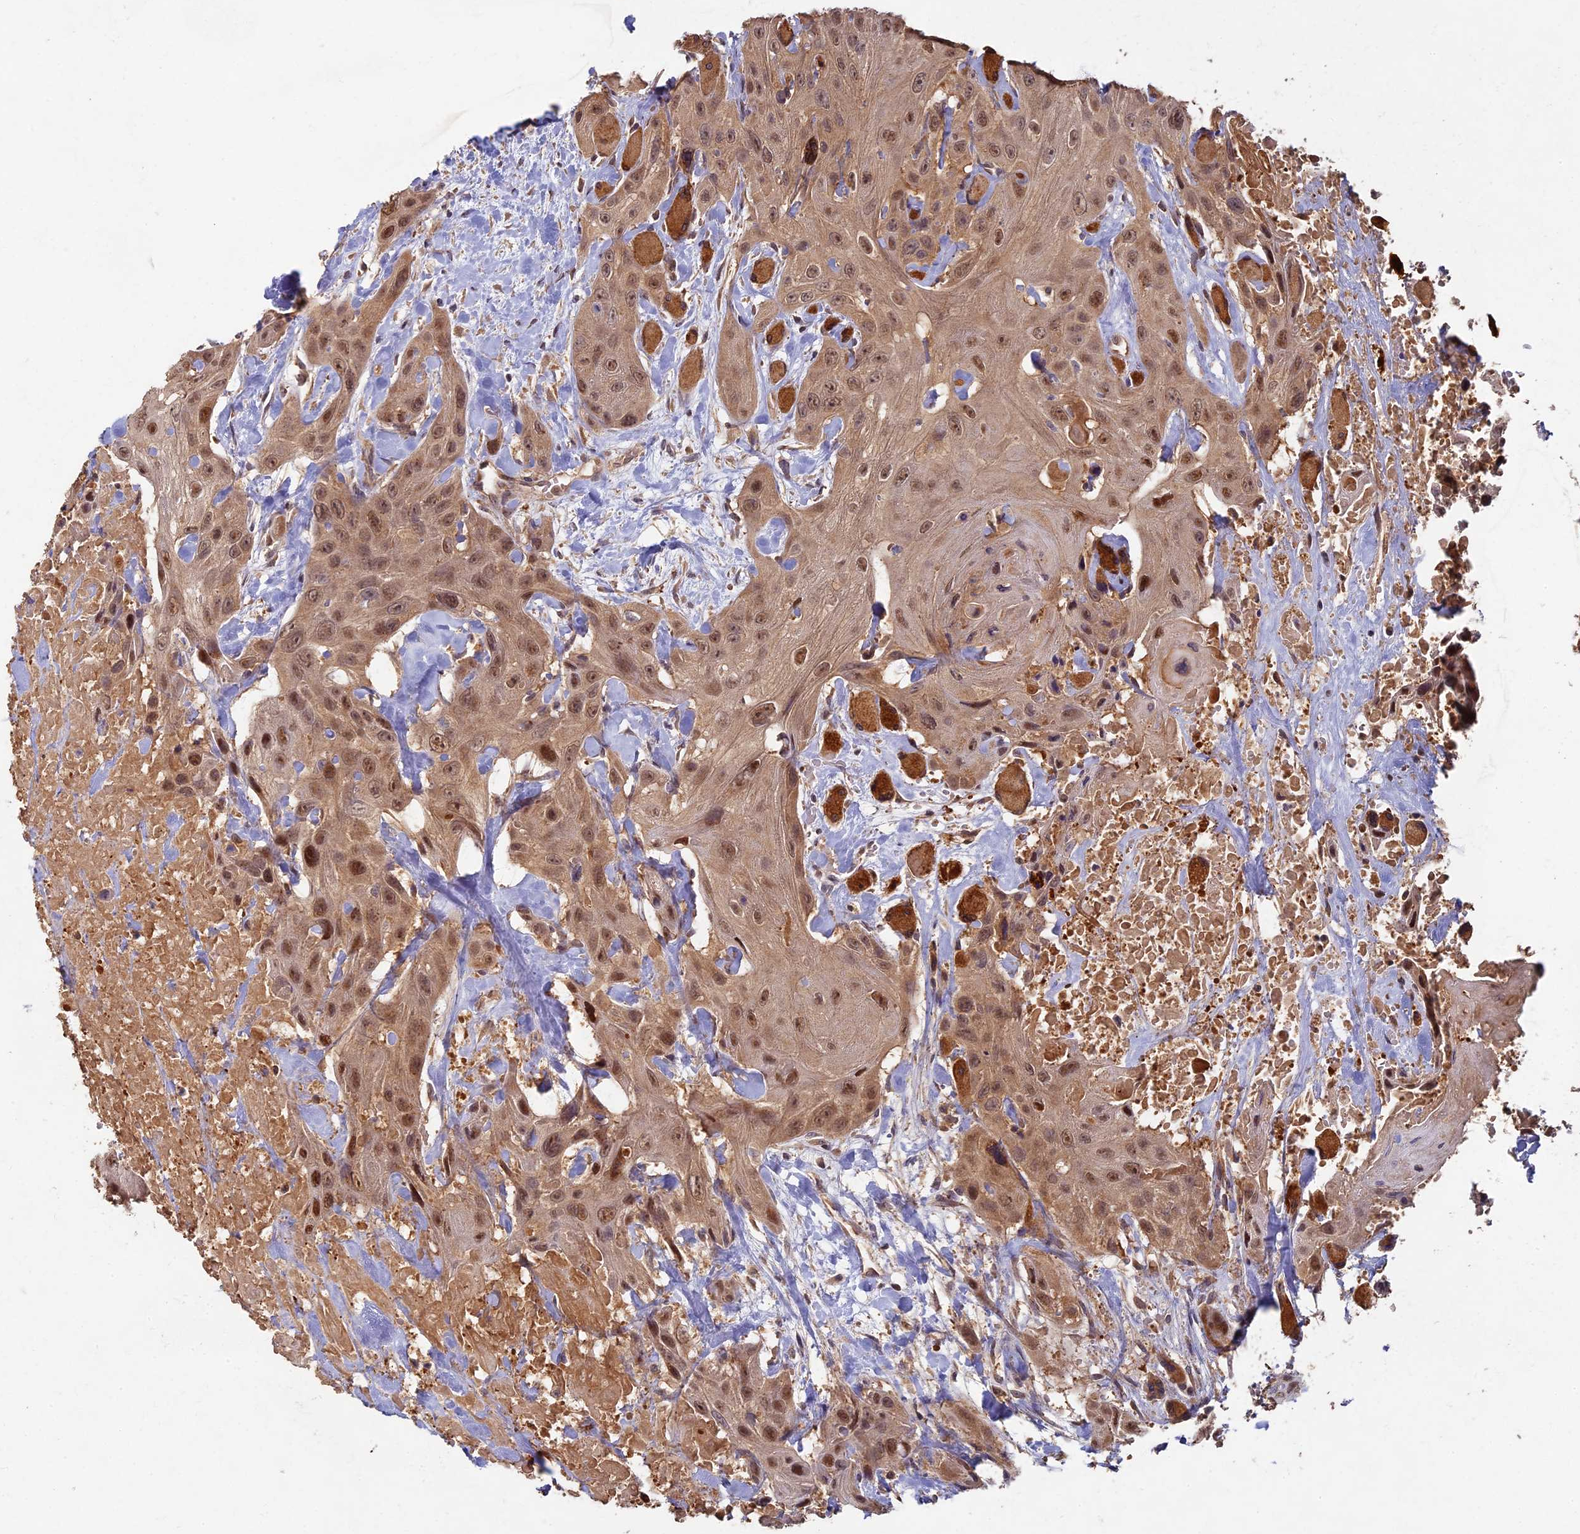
{"staining": {"intensity": "moderate", "quantity": ">75%", "location": "nuclear"}, "tissue": "head and neck cancer", "cell_type": "Tumor cells", "image_type": "cancer", "snomed": [{"axis": "morphology", "description": "Squamous cell carcinoma, NOS"}, {"axis": "topography", "description": "Head-Neck"}], "caption": "This is a histology image of immunohistochemistry staining of squamous cell carcinoma (head and neck), which shows moderate positivity in the nuclear of tumor cells.", "gene": "RSPH3", "patient": {"sex": "male", "age": 81}}